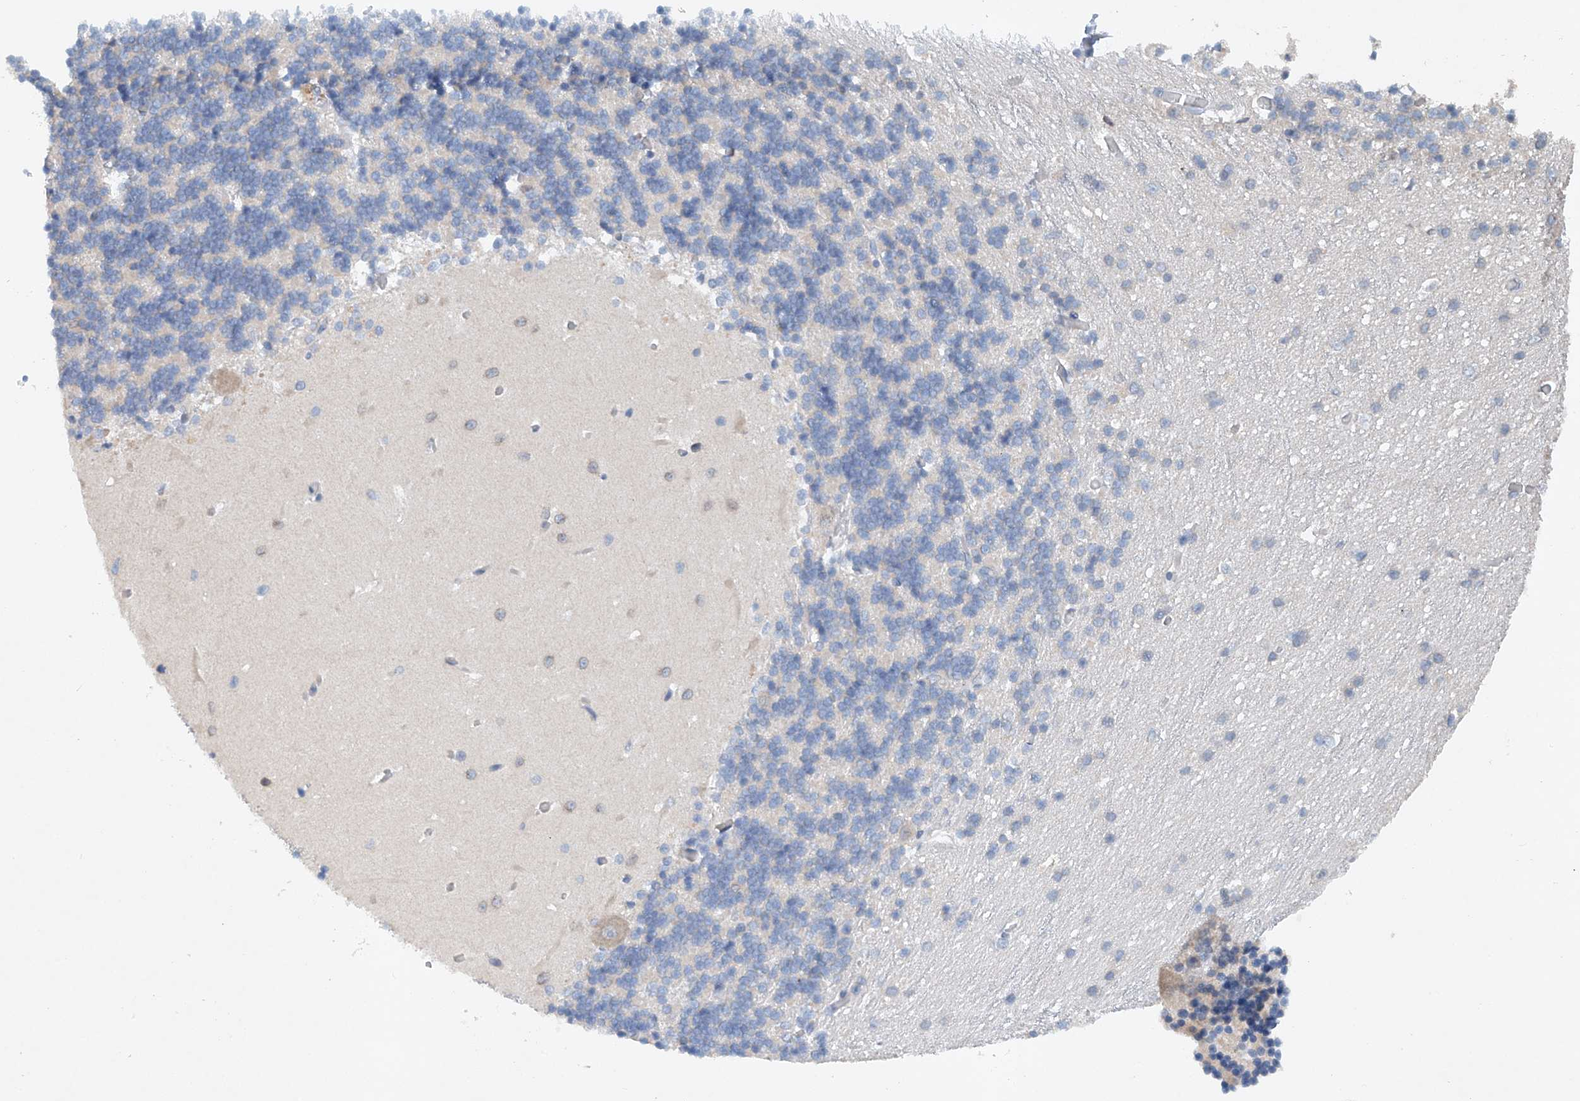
{"staining": {"intensity": "negative", "quantity": "none", "location": "none"}, "tissue": "cerebellum", "cell_type": "Cells in granular layer", "image_type": "normal", "snomed": [{"axis": "morphology", "description": "Normal tissue, NOS"}, {"axis": "topography", "description": "Cerebellum"}], "caption": "IHC histopathology image of benign human cerebellum stained for a protein (brown), which exhibits no positivity in cells in granular layer.", "gene": "CEP85L", "patient": {"sex": "male", "age": 37}}